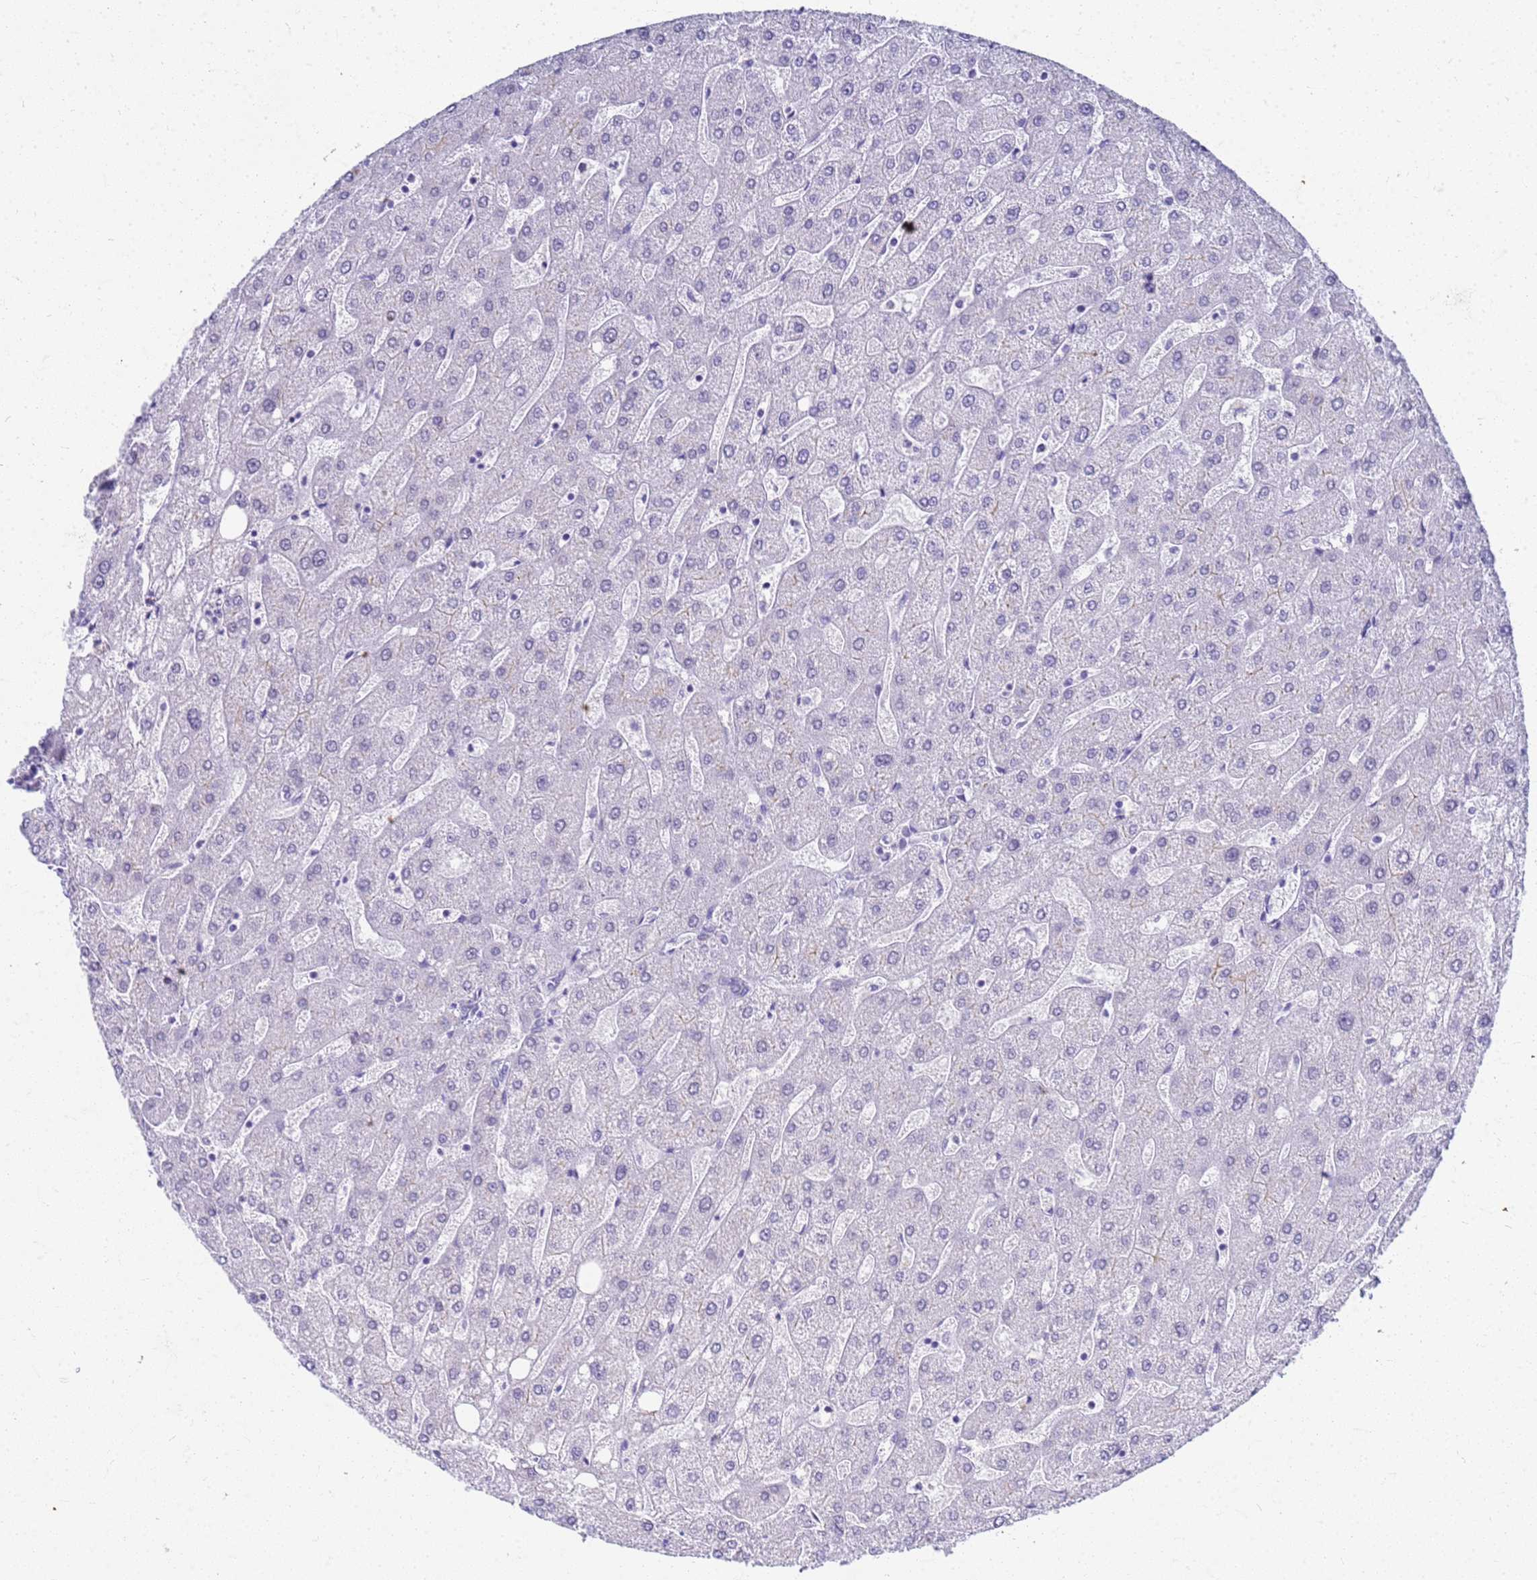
{"staining": {"intensity": "negative", "quantity": "none", "location": "none"}, "tissue": "liver", "cell_type": "Cholangiocytes", "image_type": "normal", "snomed": [{"axis": "morphology", "description": "Normal tissue, NOS"}, {"axis": "topography", "description": "Liver"}], "caption": "The micrograph demonstrates no significant staining in cholangiocytes of liver.", "gene": "SLC7A9", "patient": {"sex": "male", "age": 67}}